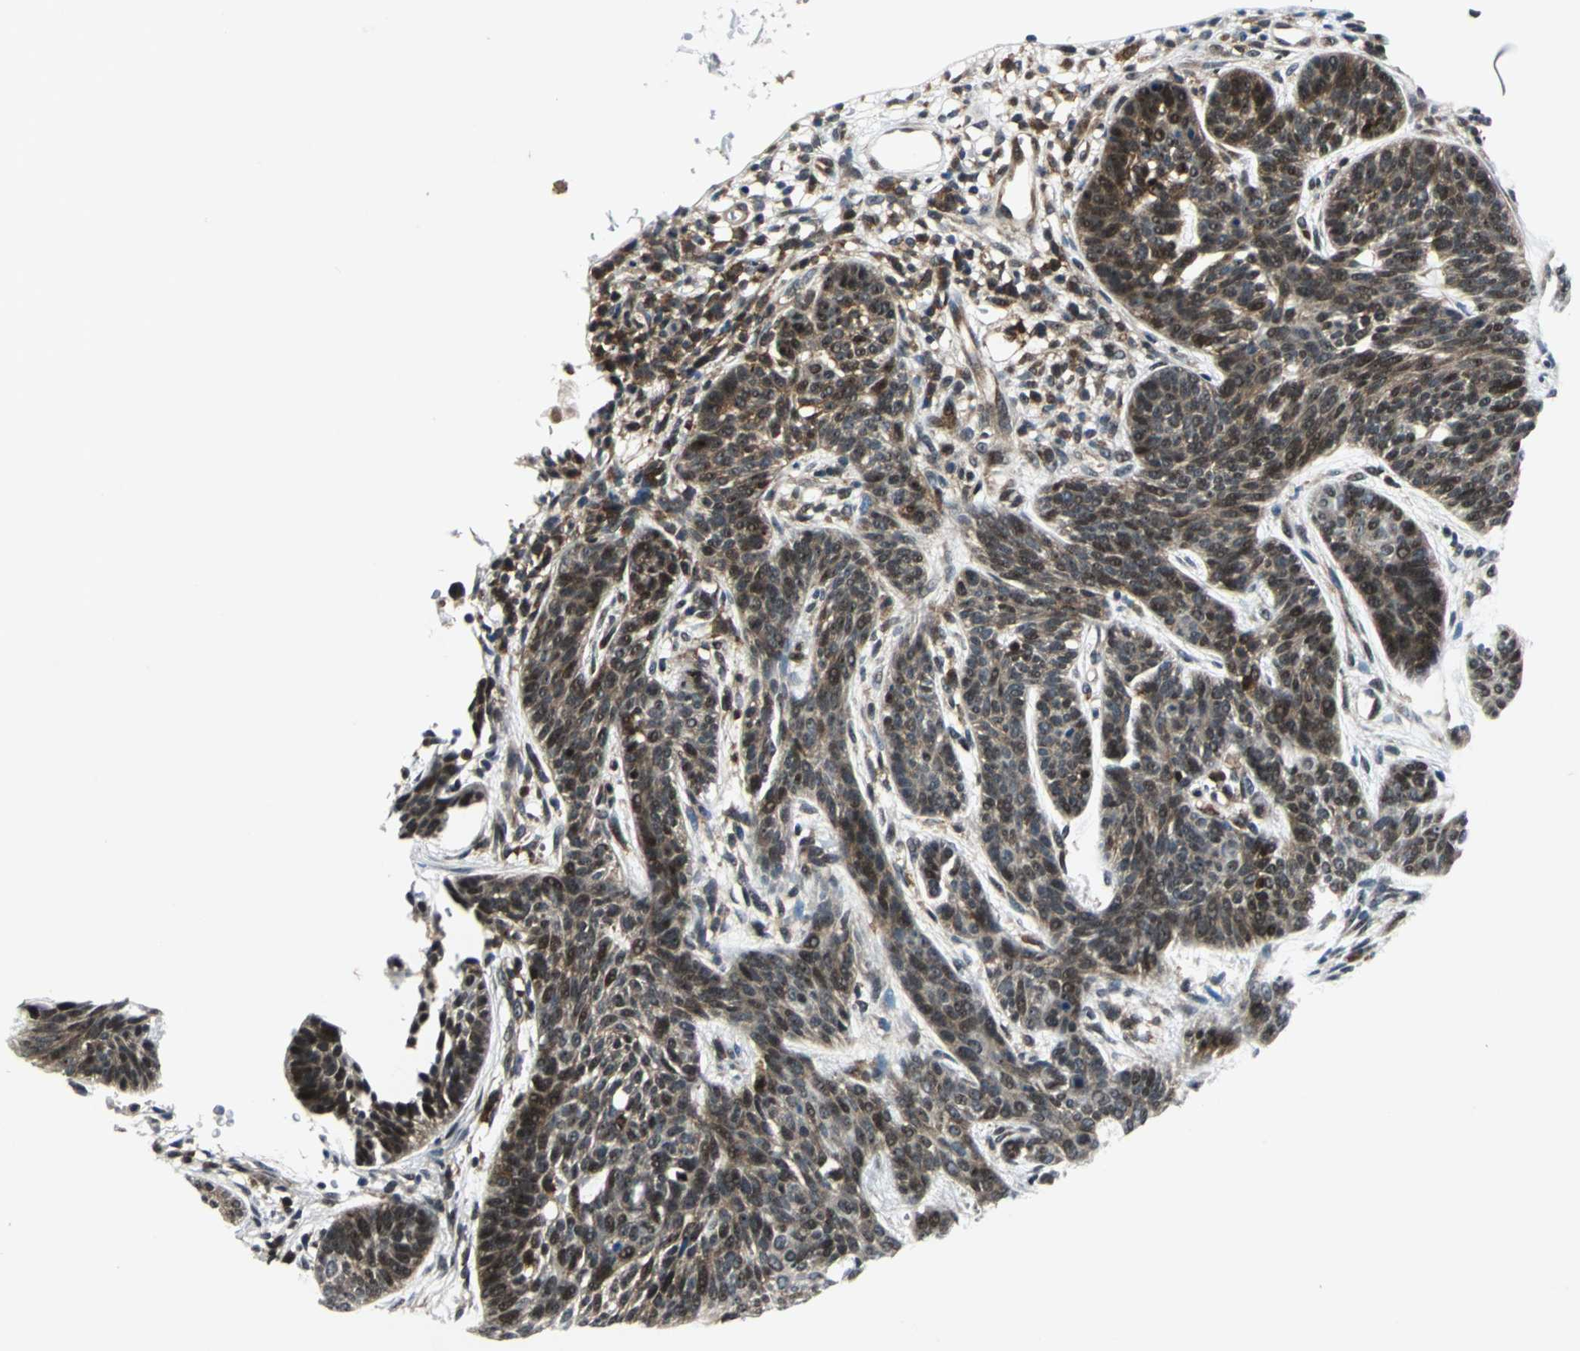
{"staining": {"intensity": "strong", "quantity": ">75%", "location": "nuclear"}, "tissue": "skin cancer", "cell_type": "Tumor cells", "image_type": "cancer", "snomed": [{"axis": "morphology", "description": "Normal tissue, NOS"}, {"axis": "morphology", "description": "Basal cell carcinoma"}, {"axis": "topography", "description": "Skin"}], "caption": "Protein positivity by immunohistochemistry (IHC) displays strong nuclear positivity in about >75% of tumor cells in skin cancer (basal cell carcinoma).", "gene": "AATF", "patient": {"sex": "female", "age": 69}}